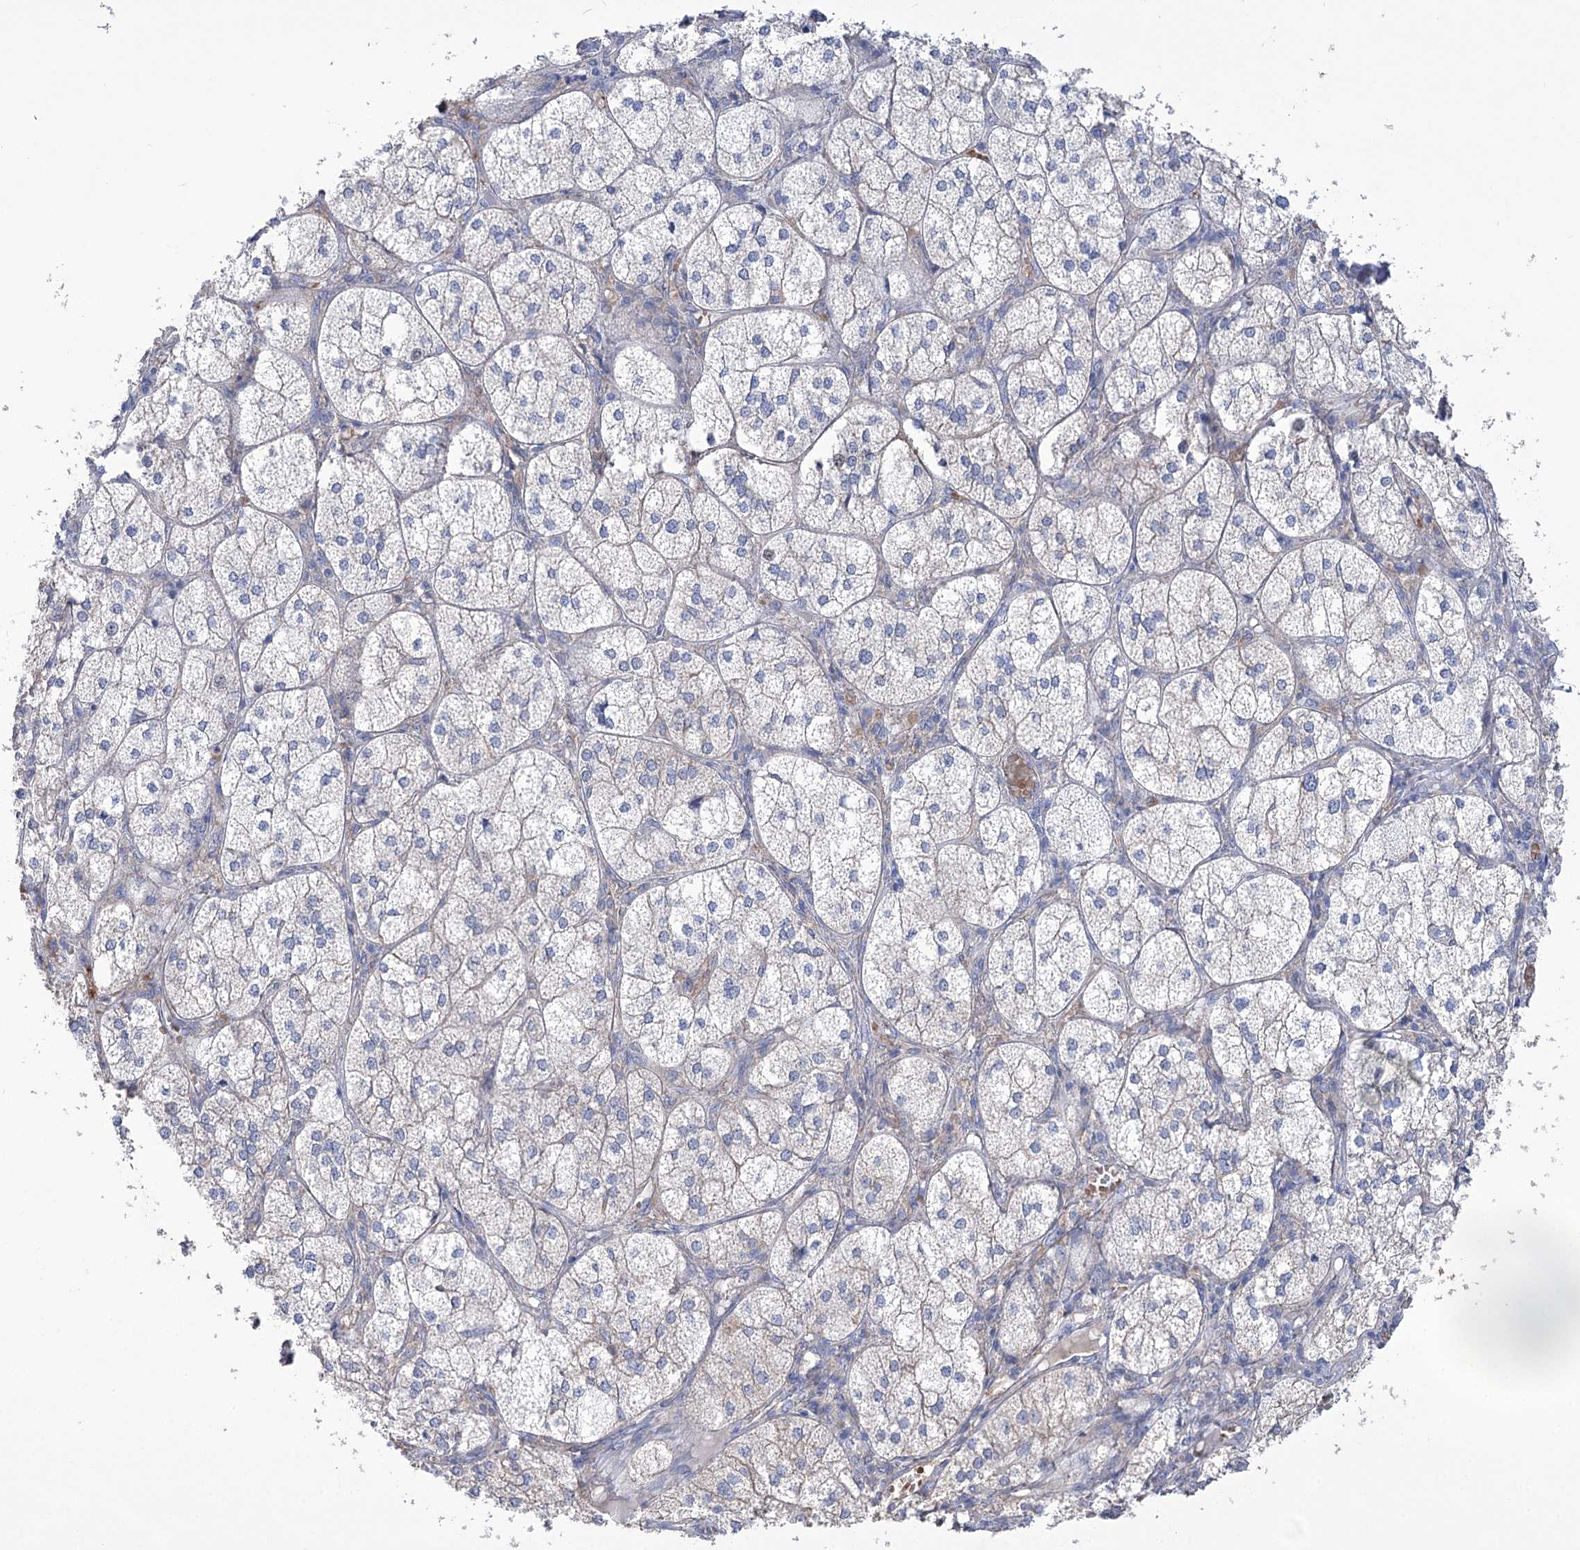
{"staining": {"intensity": "weak", "quantity": "<25%", "location": "cytoplasmic/membranous"}, "tissue": "adrenal gland", "cell_type": "Glandular cells", "image_type": "normal", "snomed": [{"axis": "morphology", "description": "Normal tissue, NOS"}, {"axis": "topography", "description": "Adrenal gland"}], "caption": "High power microscopy image of an immunohistochemistry (IHC) photomicrograph of normal adrenal gland, revealing no significant expression in glandular cells. (Stains: DAB (3,3'-diaminobenzidine) immunohistochemistry (IHC) with hematoxylin counter stain, Microscopy: brightfield microscopy at high magnification).", "gene": "PRSS53", "patient": {"sex": "female", "age": 61}}